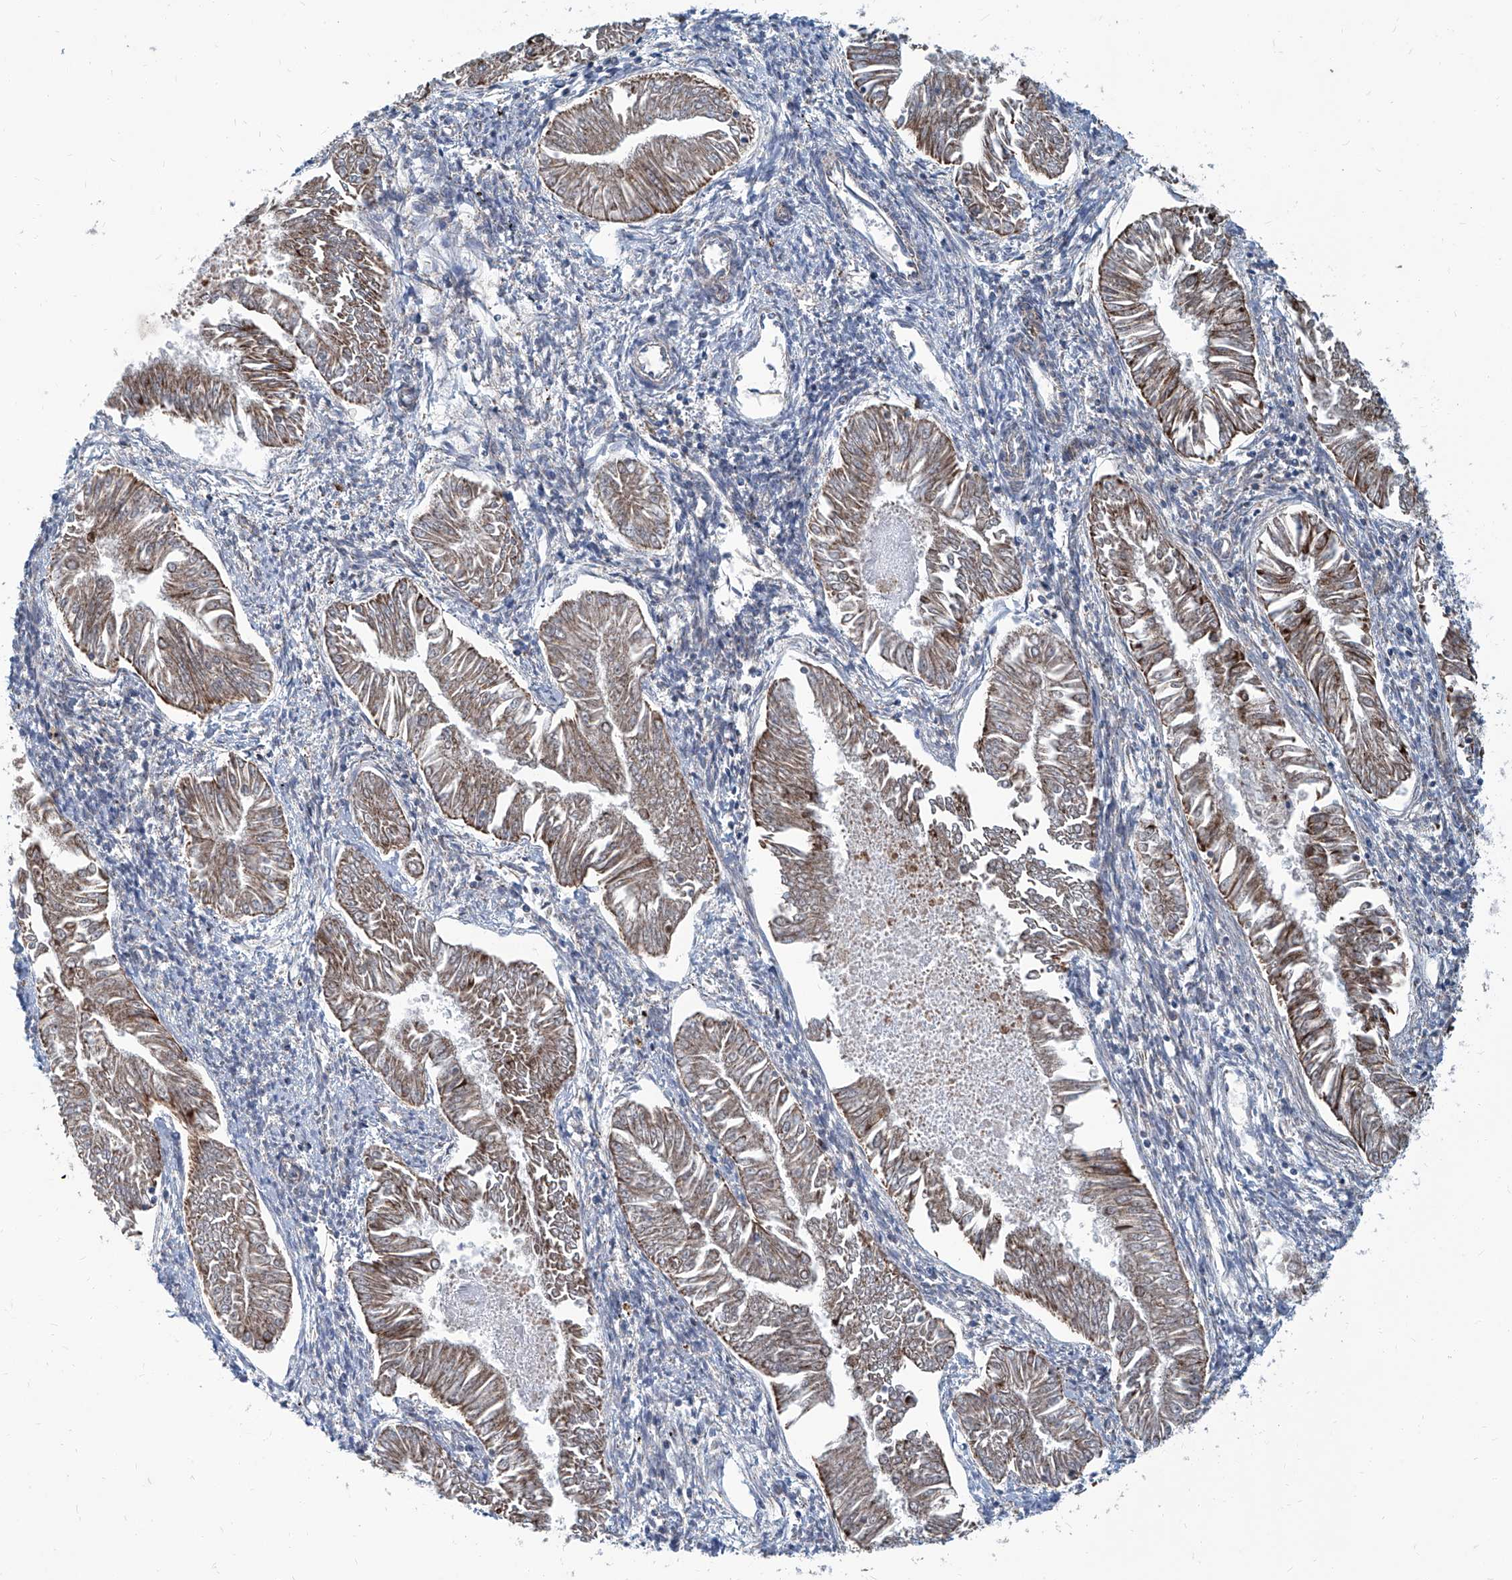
{"staining": {"intensity": "moderate", "quantity": ">75%", "location": "cytoplasmic/membranous"}, "tissue": "endometrial cancer", "cell_type": "Tumor cells", "image_type": "cancer", "snomed": [{"axis": "morphology", "description": "Adenocarcinoma, NOS"}, {"axis": "topography", "description": "Endometrium"}], "caption": "Protein expression analysis of human endometrial cancer (adenocarcinoma) reveals moderate cytoplasmic/membranous expression in about >75% of tumor cells.", "gene": "USP48", "patient": {"sex": "female", "age": 53}}